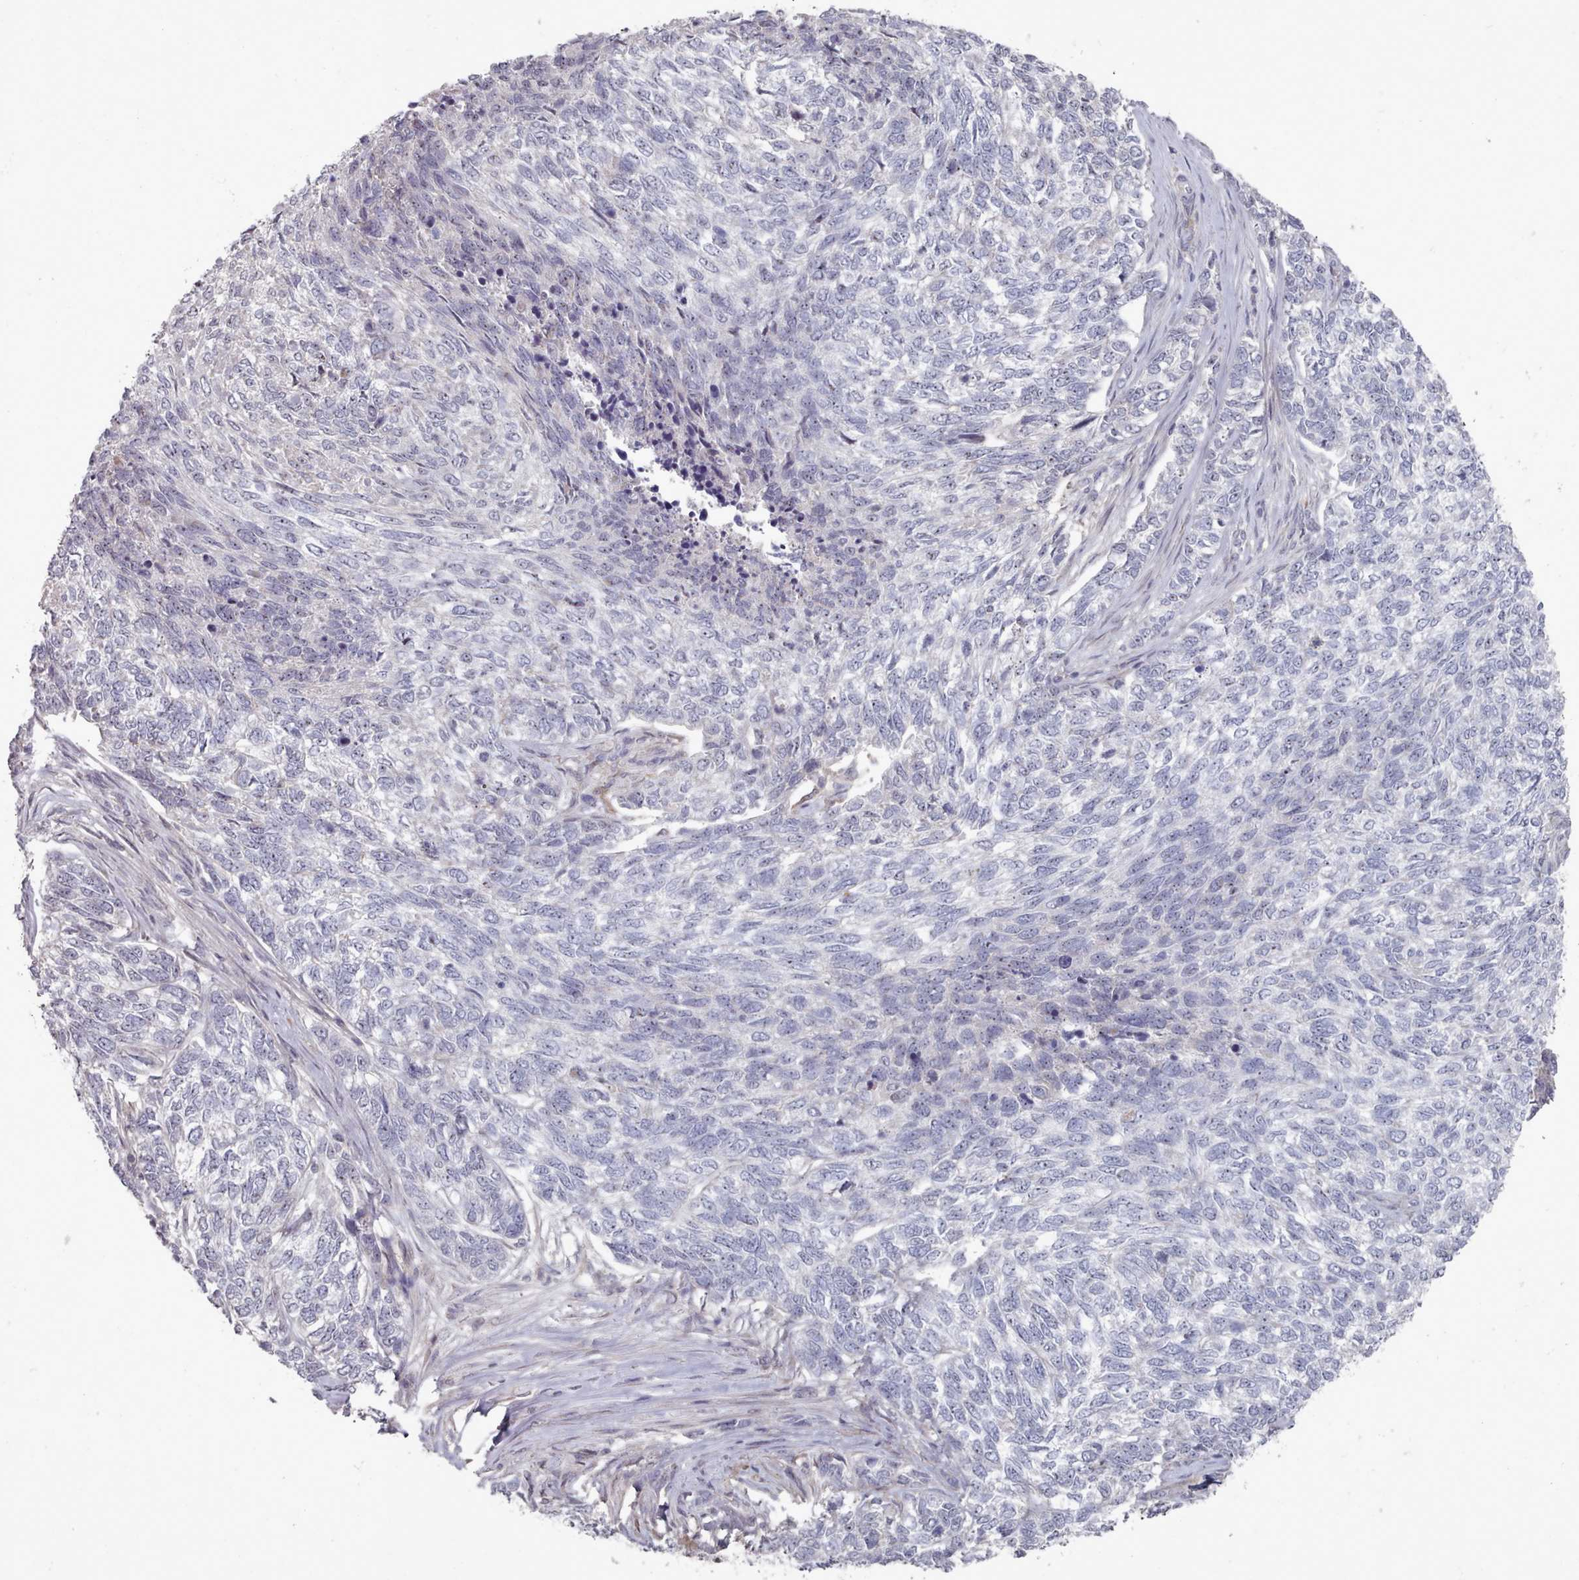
{"staining": {"intensity": "negative", "quantity": "none", "location": "none"}, "tissue": "skin cancer", "cell_type": "Tumor cells", "image_type": "cancer", "snomed": [{"axis": "morphology", "description": "Basal cell carcinoma"}, {"axis": "topography", "description": "Skin"}], "caption": "Immunohistochemical staining of skin cancer (basal cell carcinoma) reveals no significant staining in tumor cells. (DAB (3,3'-diaminobenzidine) immunohistochemistry, high magnification).", "gene": "COL8A2", "patient": {"sex": "female", "age": 65}}